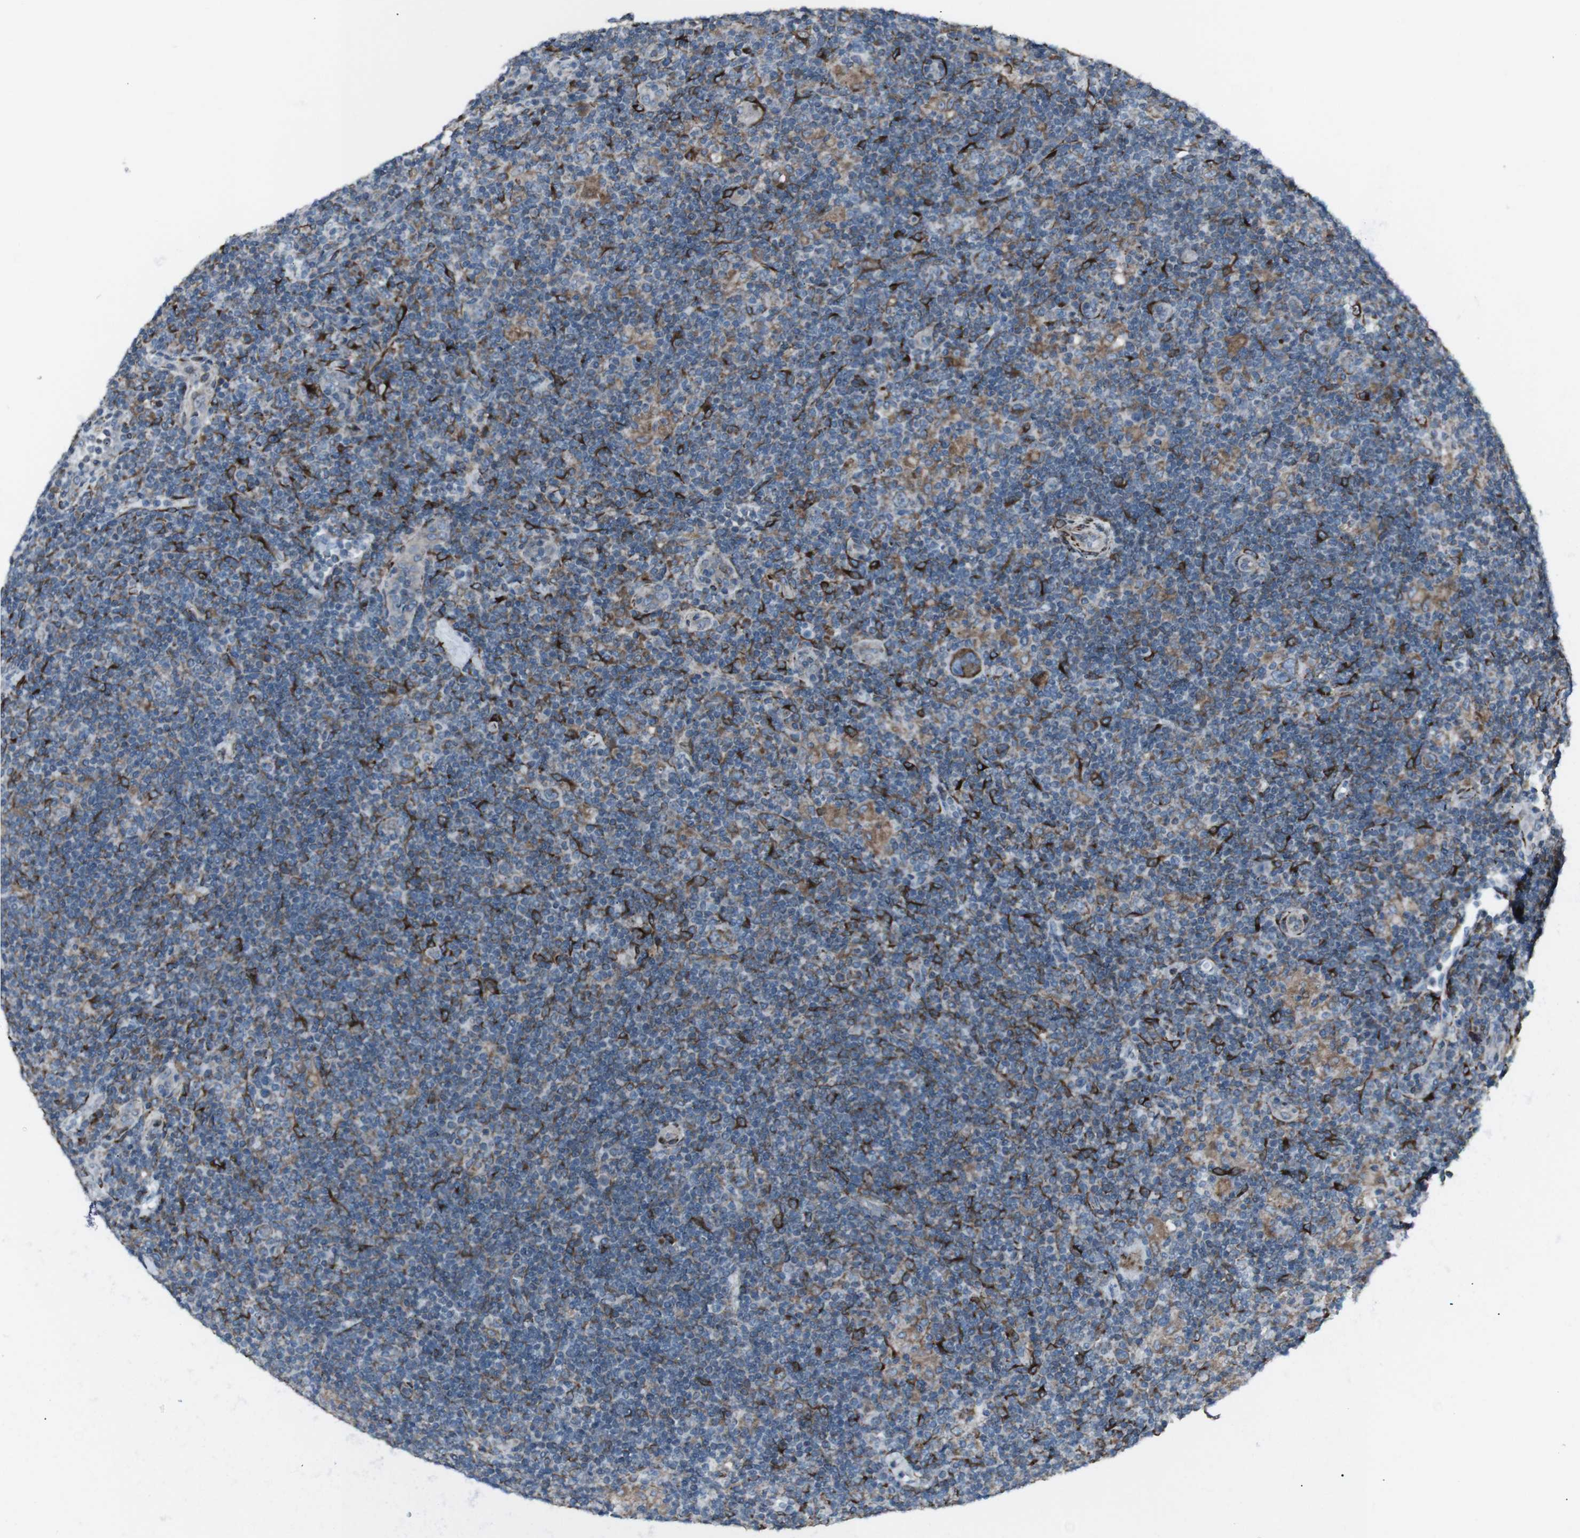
{"staining": {"intensity": "moderate", "quantity": "25%-75%", "location": "cytoplasmic/membranous"}, "tissue": "lymphoma", "cell_type": "Tumor cells", "image_type": "cancer", "snomed": [{"axis": "morphology", "description": "Hodgkin's disease, NOS"}, {"axis": "topography", "description": "Lymph node"}], "caption": "Lymphoma stained with a protein marker demonstrates moderate staining in tumor cells.", "gene": "LNPK", "patient": {"sex": "female", "age": 57}}